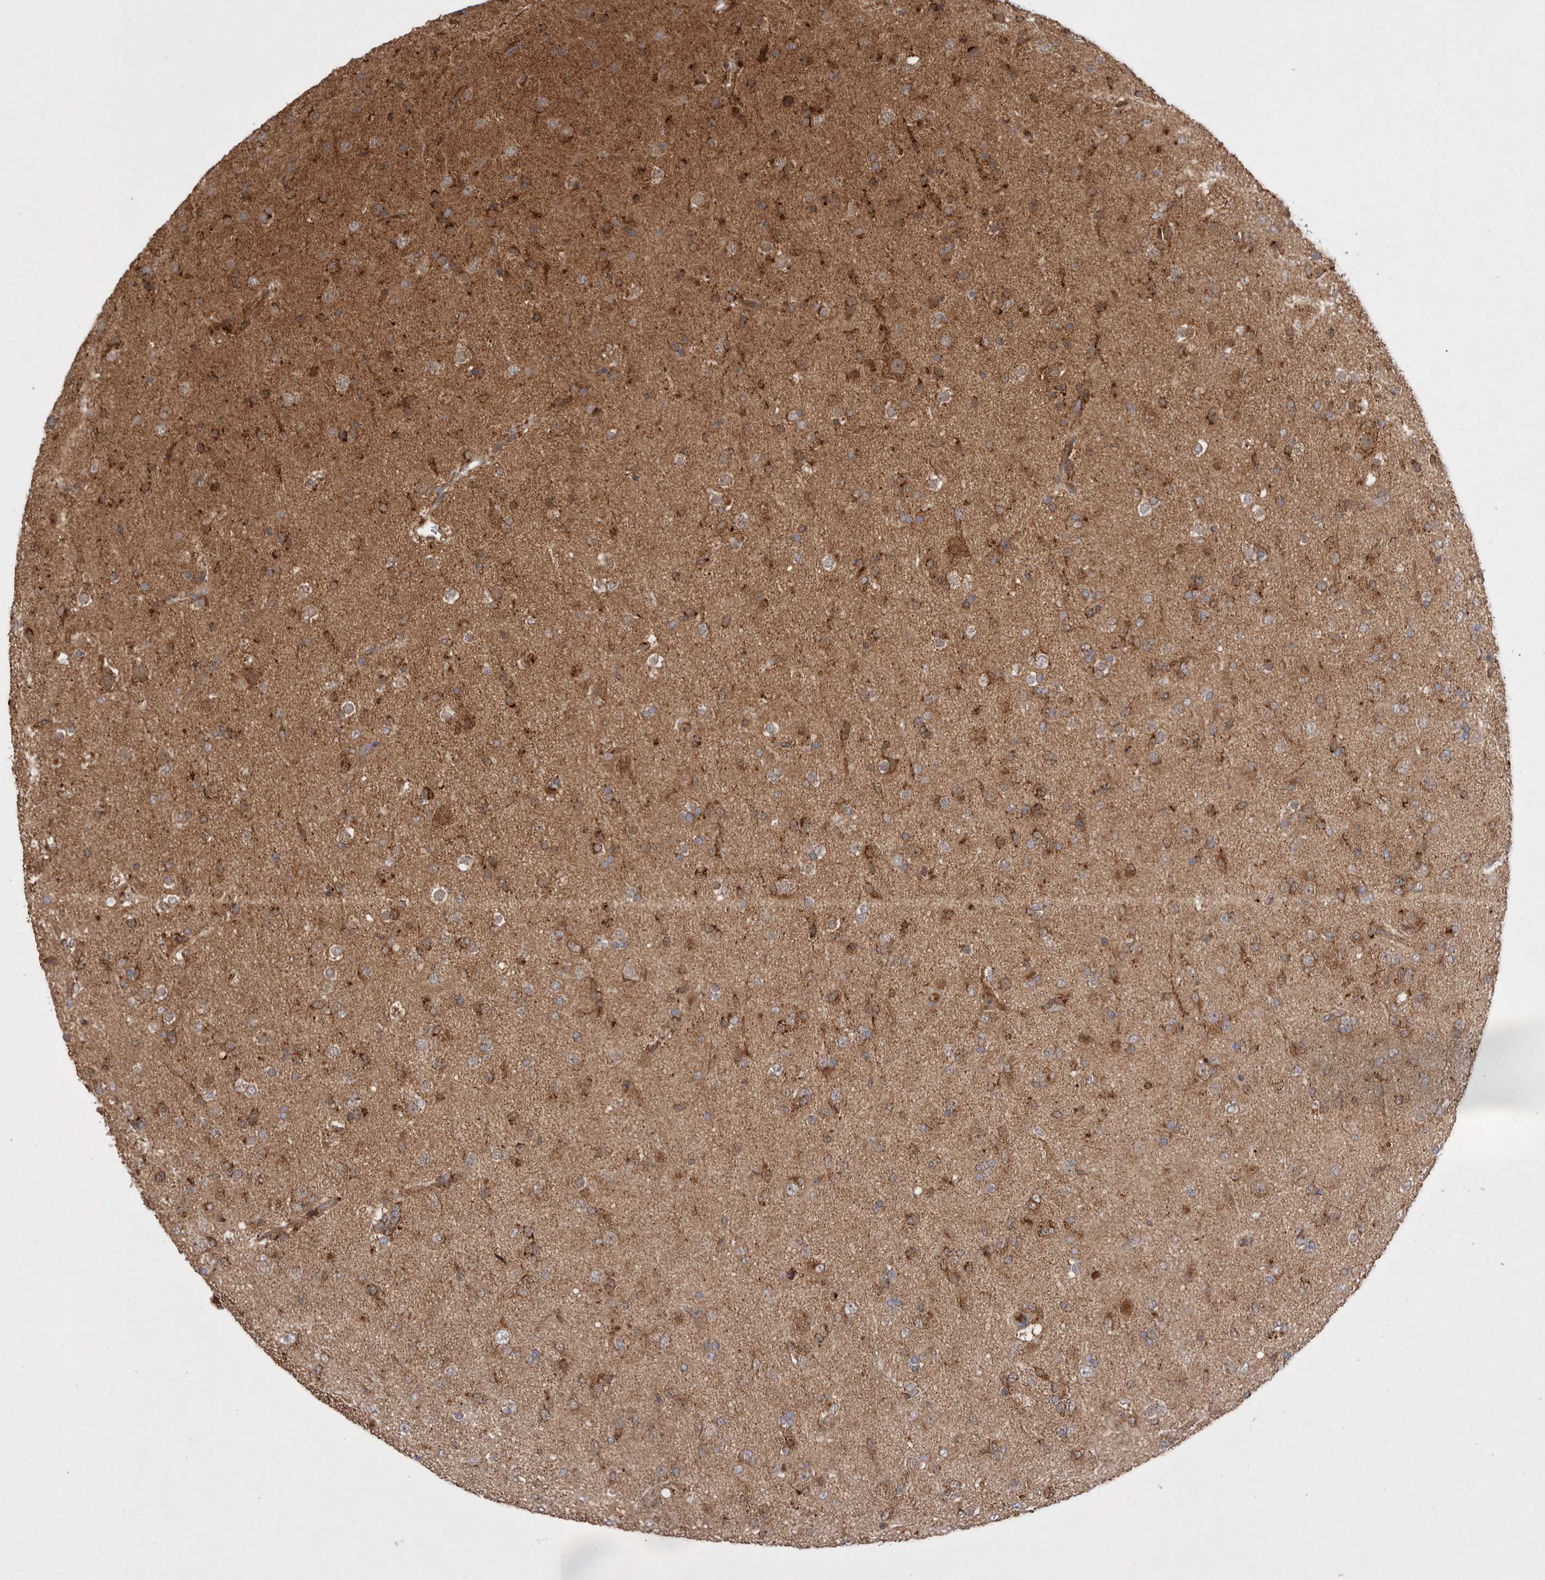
{"staining": {"intensity": "moderate", "quantity": ">75%", "location": "cytoplasmic/membranous"}, "tissue": "glioma", "cell_type": "Tumor cells", "image_type": "cancer", "snomed": [{"axis": "morphology", "description": "Glioma, malignant, Low grade"}, {"axis": "topography", "description": "Brain"}], "caption": "An IHC image of tumor tissue is shown. Protein staining in brown highlights moderate cytoplasmic/membranous positivity in malignant glioma (low-grade) within tumor cells.", "gene": "KYAT3", "patient": {"sex": "male", "age": 65}}